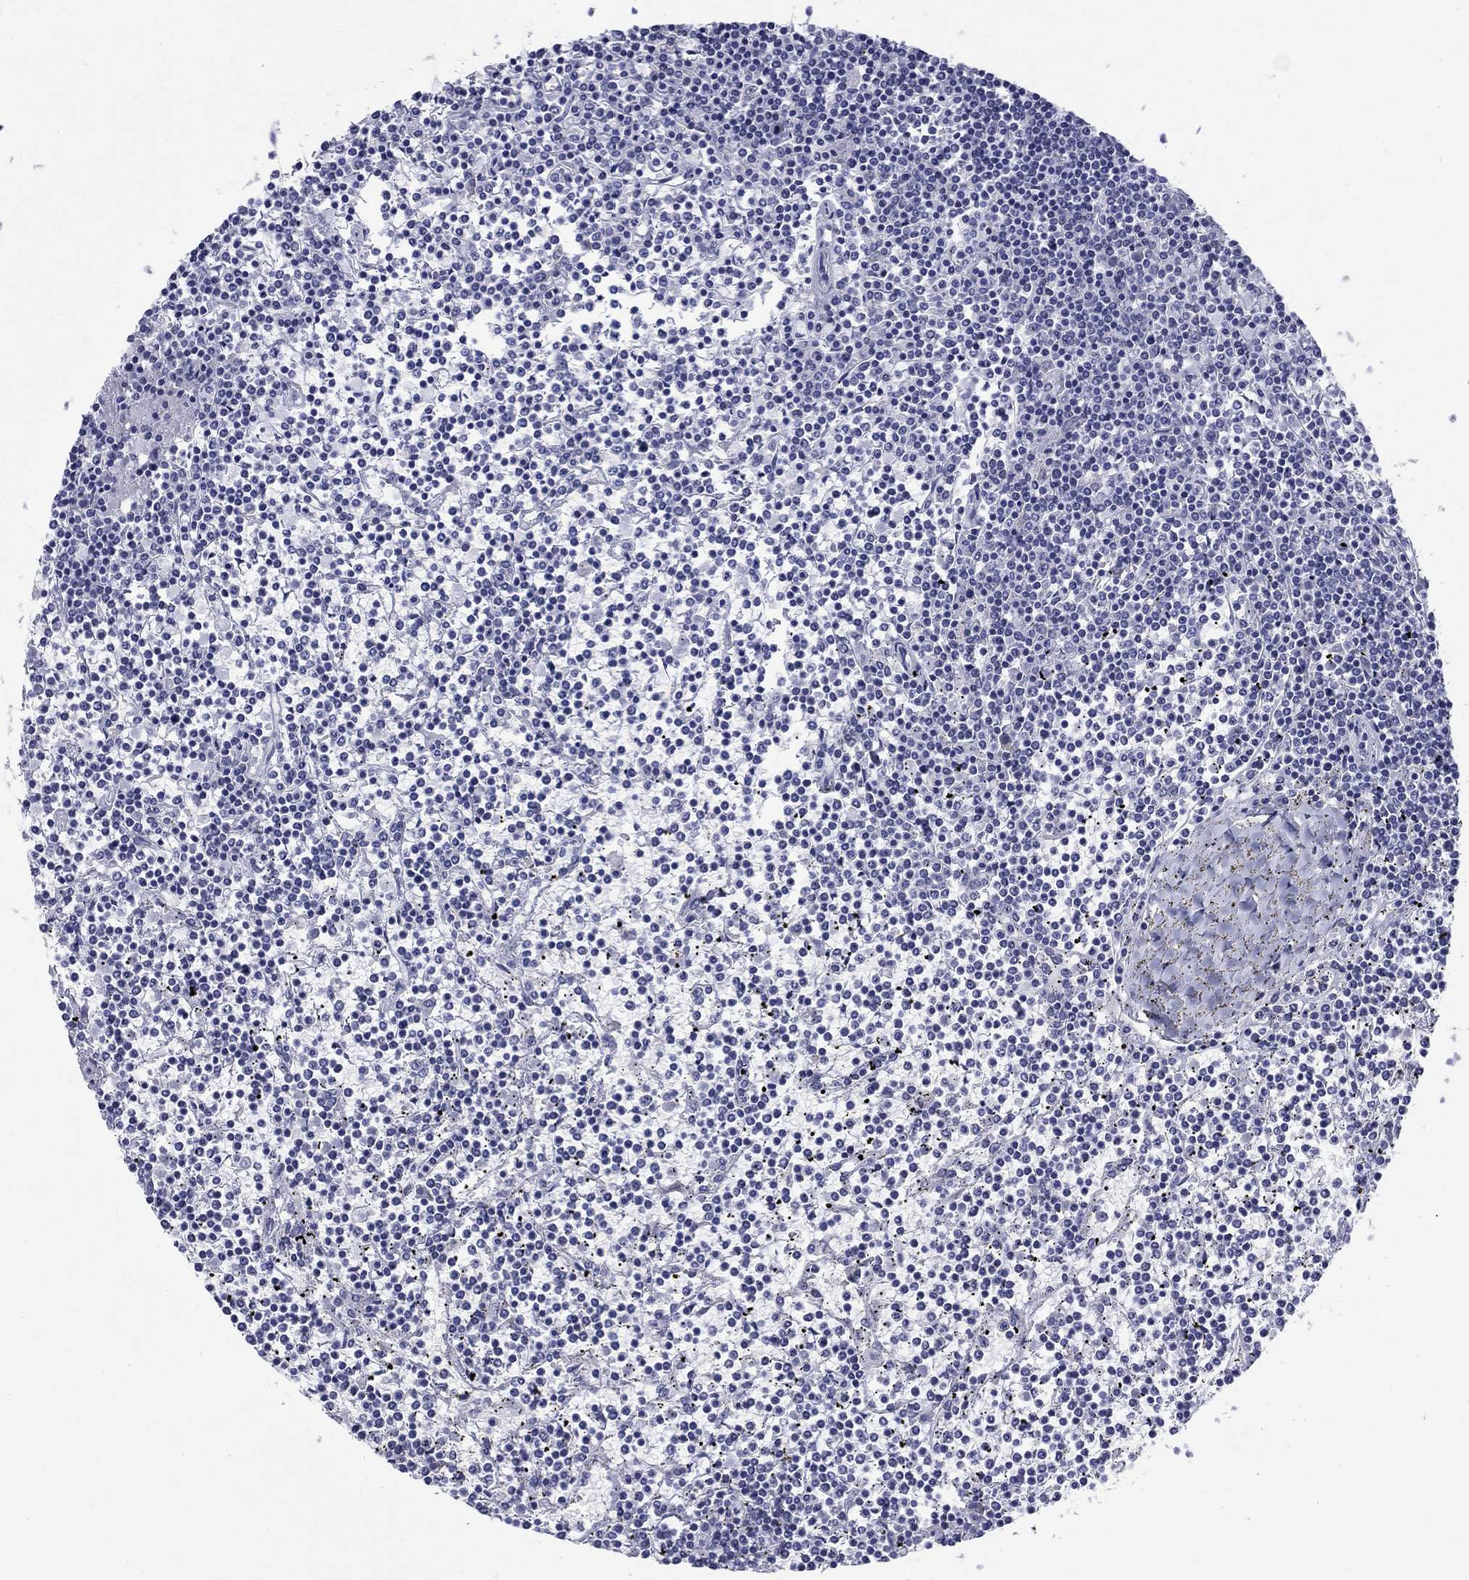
{"staining": {"intensity": "negative", "quantity": "none", "location": "none"}, "tissue": "lymphoma", "cell_type": "Tumor cells", "image_type": "cancer", "snomed": [{"axis": "morphology", "description": "Malignant lymphoma, non-Hodgkin's type, Low grade"}, {"axis": "topography", "description": "Spleen"}], "caption": "Protein analysis of malignant lymphoma, non-Hodgkin's type (low-grade) exhibits no significant expression in tumor cells. (DAB (3,3'-diaminobenzidine) IHC with hematoxylin counter stain).", "gene": "CEP43", "patient": {"sex": "female", "age": 19}}